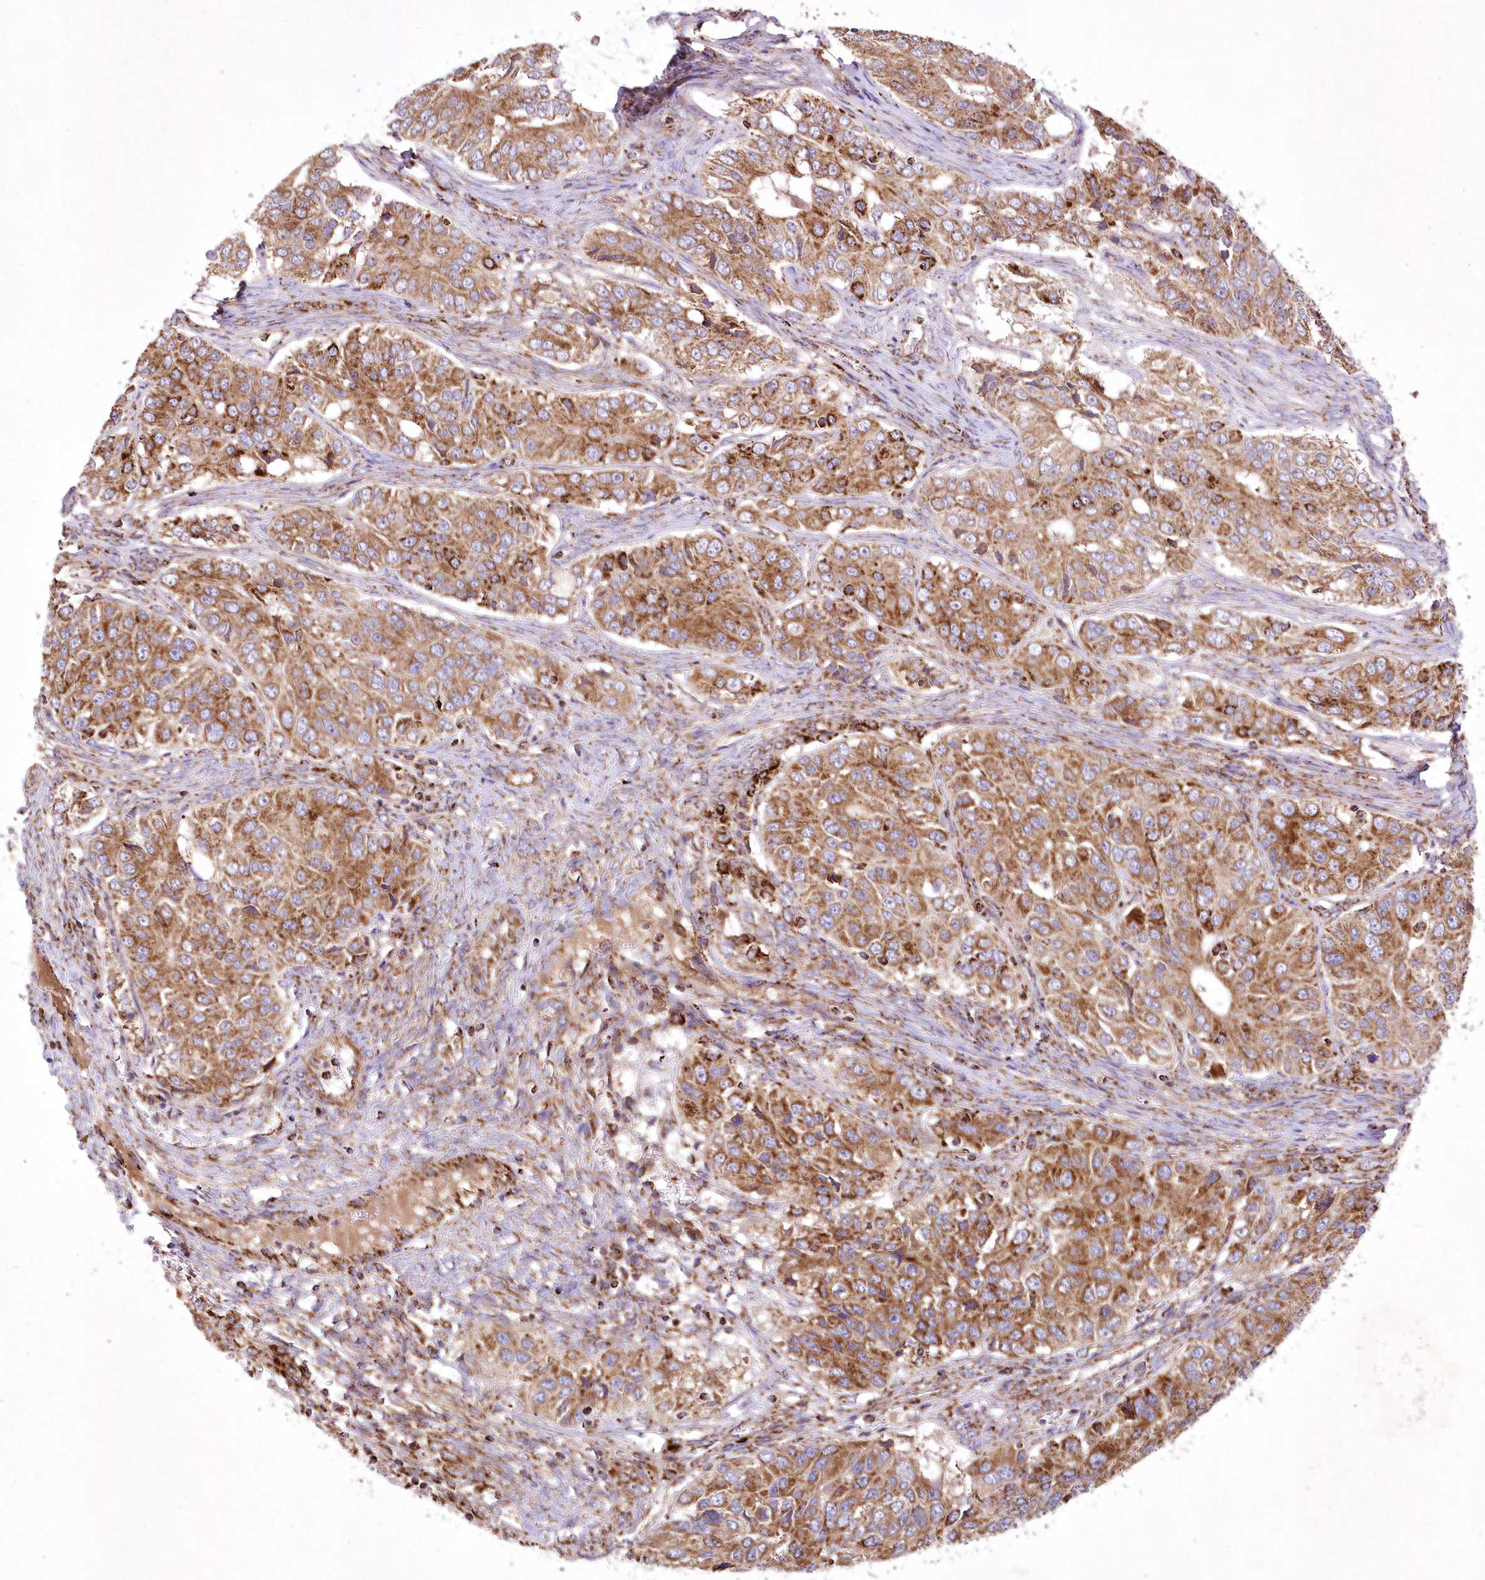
{"staining": {"intensity": "moderate", "quantity": ">75%", "location": "cytoplasmic/membranous"}, "tissue": "ovarian cancer", "cell_type": "Tumor cells", "image_type": "cancer", "snomed": [{"axis": "morphology", "description": "Carcinoma, endometroid"}, {"axis": "topography", "description": "Ovary"}], "caption": "Protein analysis of ovarian cancer (endometroid carcinoma) tissue shows moderate cytoplasmic/membranous staining in about >75% of tumor cells.", "gene": "ASNSD1", "patient": {"sex": "female", "age": 51}}